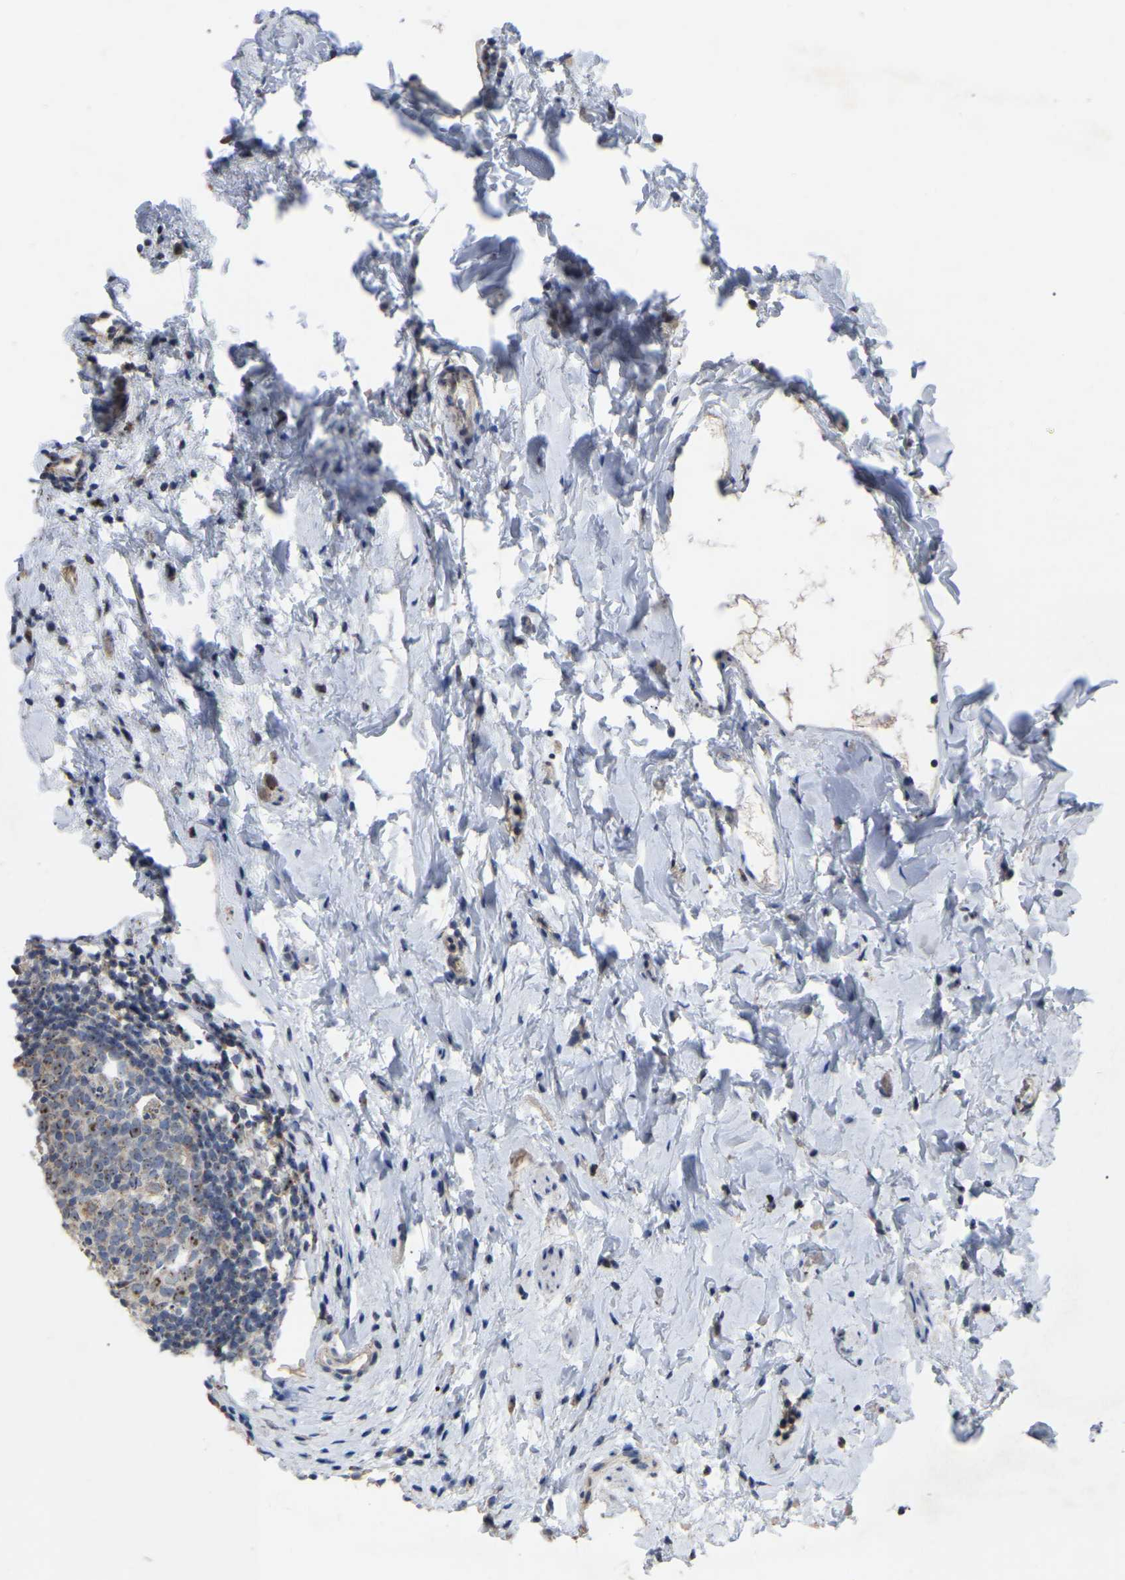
{"staining": {"intensity": "moderate", "quantity": ">75%", "location": "cytoplasmic/membranous,nuclear"}, "tissue": "appendix", "cell_type": "Glandular cells", "image_type": "normal", "snomed": [{"axis": "morphology", "description": "Normal tissue, NOS"}, {"axis": "topography", "description": "Appendix"}], "caption": "Unremarkable appendix displays moderate cytoplasmic/membranous,nuclear staining in approximately >75% of glandular cells Using DAB (brown) and hematoxylin (blue) stains, captured at high magnification using brightfield microscopy..", "gene": "NOP53", "patient": {"sex": "female", "age": 20}}